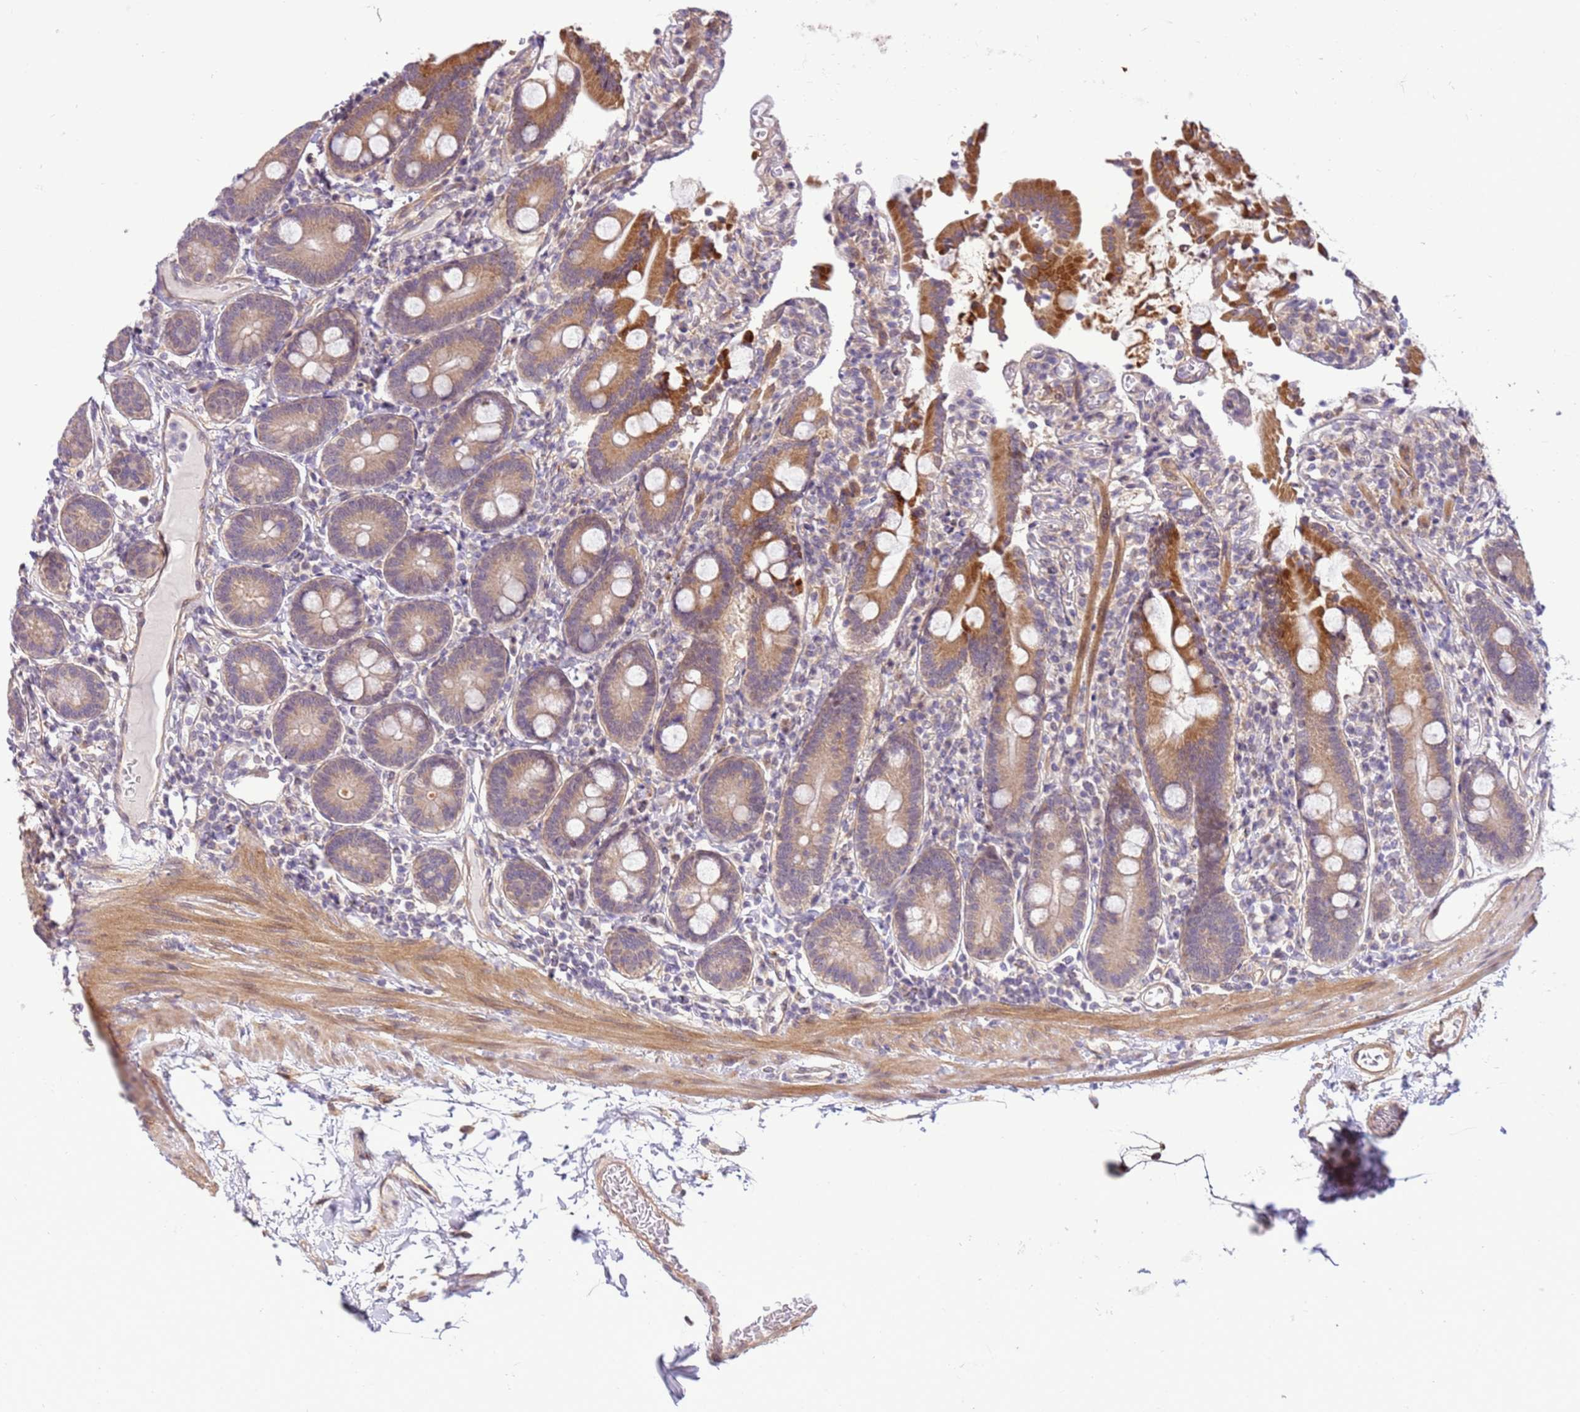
{"staining": {"intensity": "strong", "quantity": "25%-75%", "location": "cytoplasmic/membranous"}, "tissue": "duodenum", "cell_type": "Glandular cells", "image_type": "normal", "snomed": [{"axis": "morphology", "description": "Normal tissue, NOS"}, {"axis": "topography", "description": "Duodenum"}], "caption": "Immunohistochemistry (DAB (3,3'-diaminobenzidine)) staining of normal human duodenum exhibits strong cytoplasmic/membranous protein expression in about 25%-75% of glandular cells. Immunohistochemistry stains the protein of interest in brown and the nuclei are stained blue.", "gene": "SCARA3", "patient": {"sex": "male", "age": 55}}